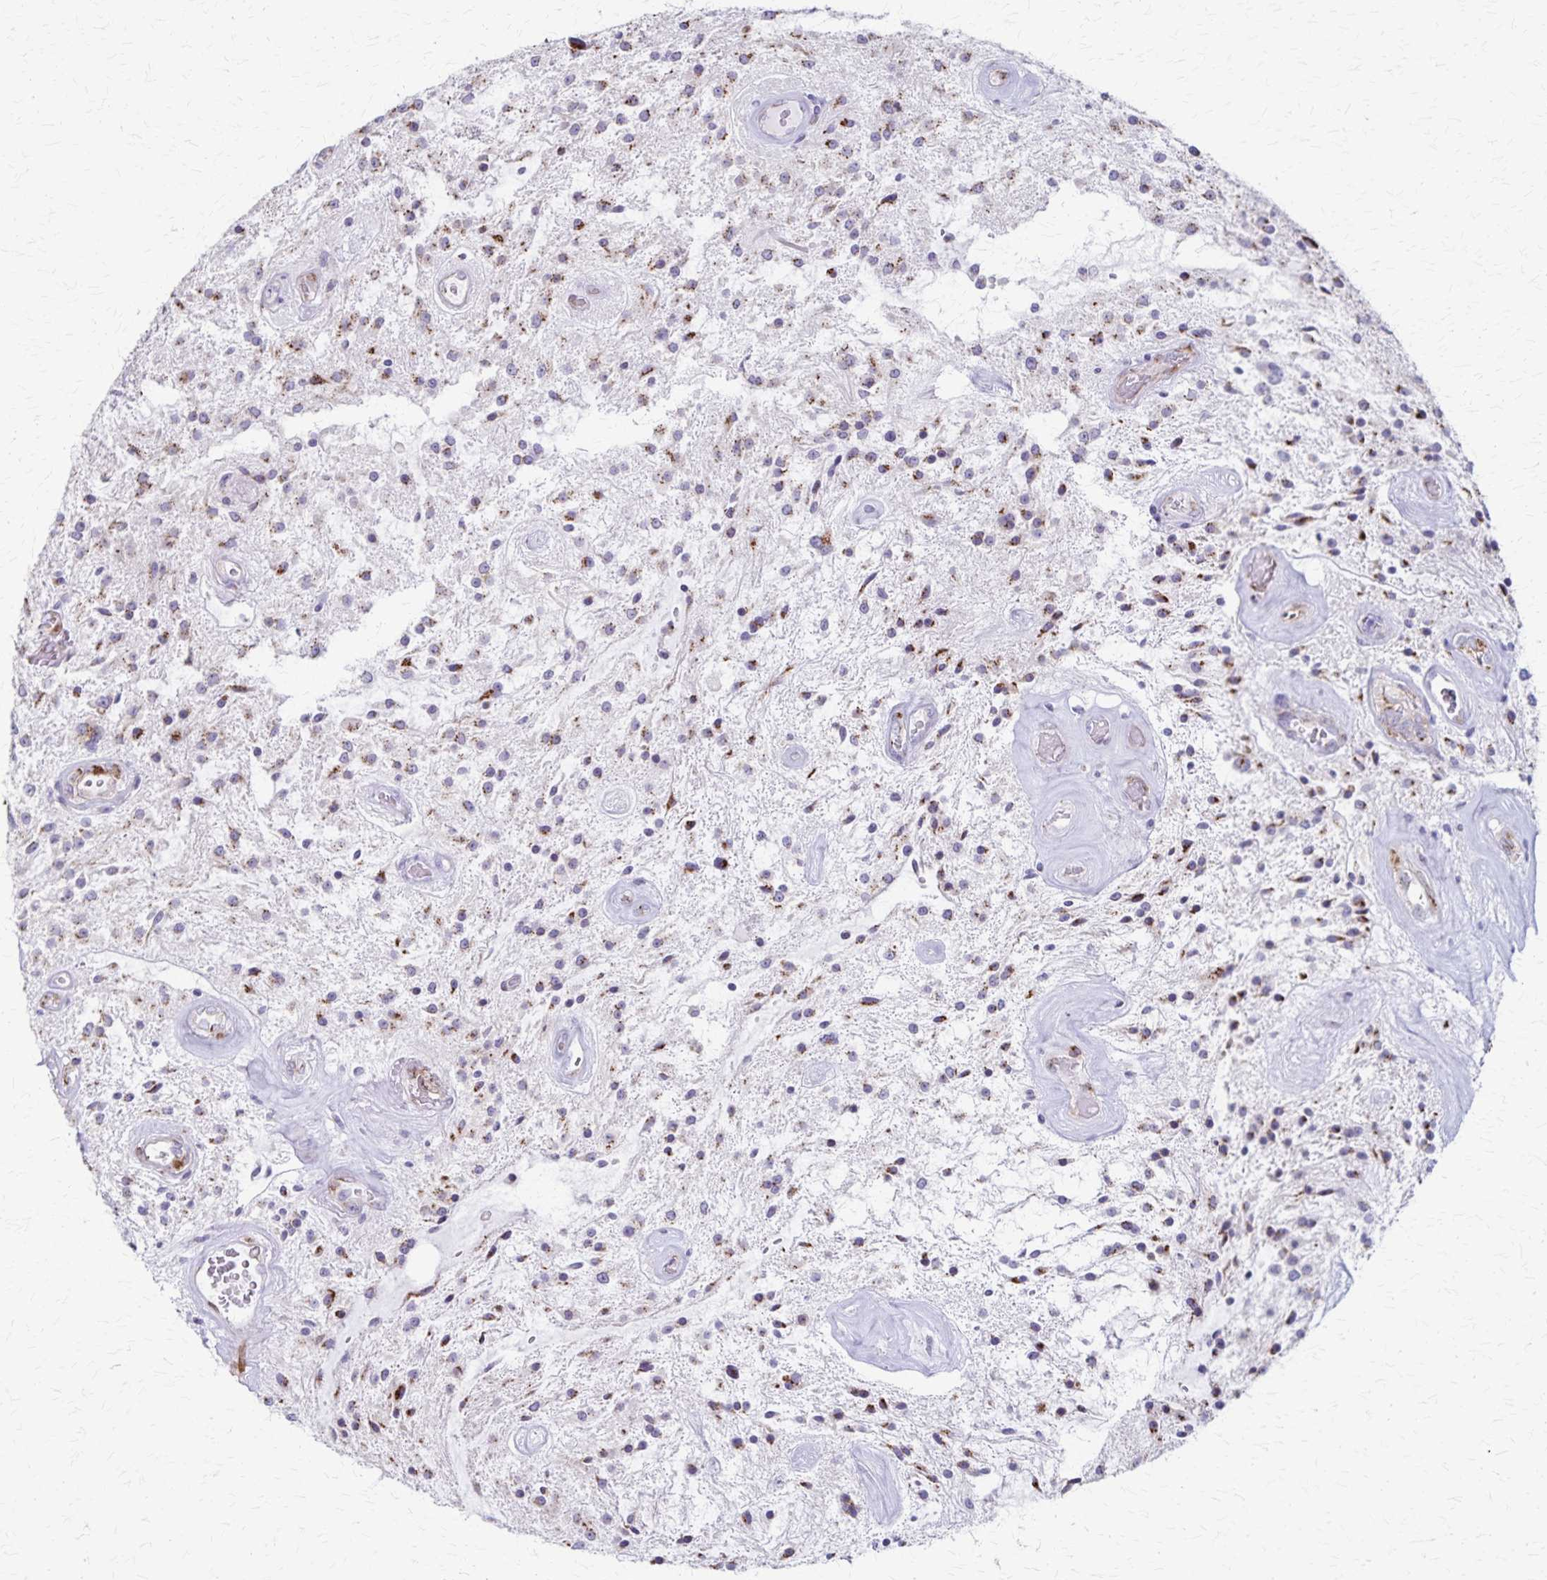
{"staining": {"intensity": "moderate", "quantity": "25%-75%", "location": "cytoplasmic/membranous"}, "tissue": "glioma", "cell_type": "Tumor cells", "image_type": "cancer", "snomed": [{"axis": "morphology", "description": "Glioma, malignant, Low grade"}, {"axis": "topography", "description": "Cerebellum"}], "caption": "Glioma stained with DAB immunohistochemistry (IHC) shows medium levels of moderate cytoplasmic/membranous expression in approximately 25%-75% of tumor cells. The staining was performed using DAB, with brown indicating positive protein expression. Nuclei are stained blue with hematoxylin.", "gene": "MCFD2", "patient": {"sex": "female", "age": 14}}